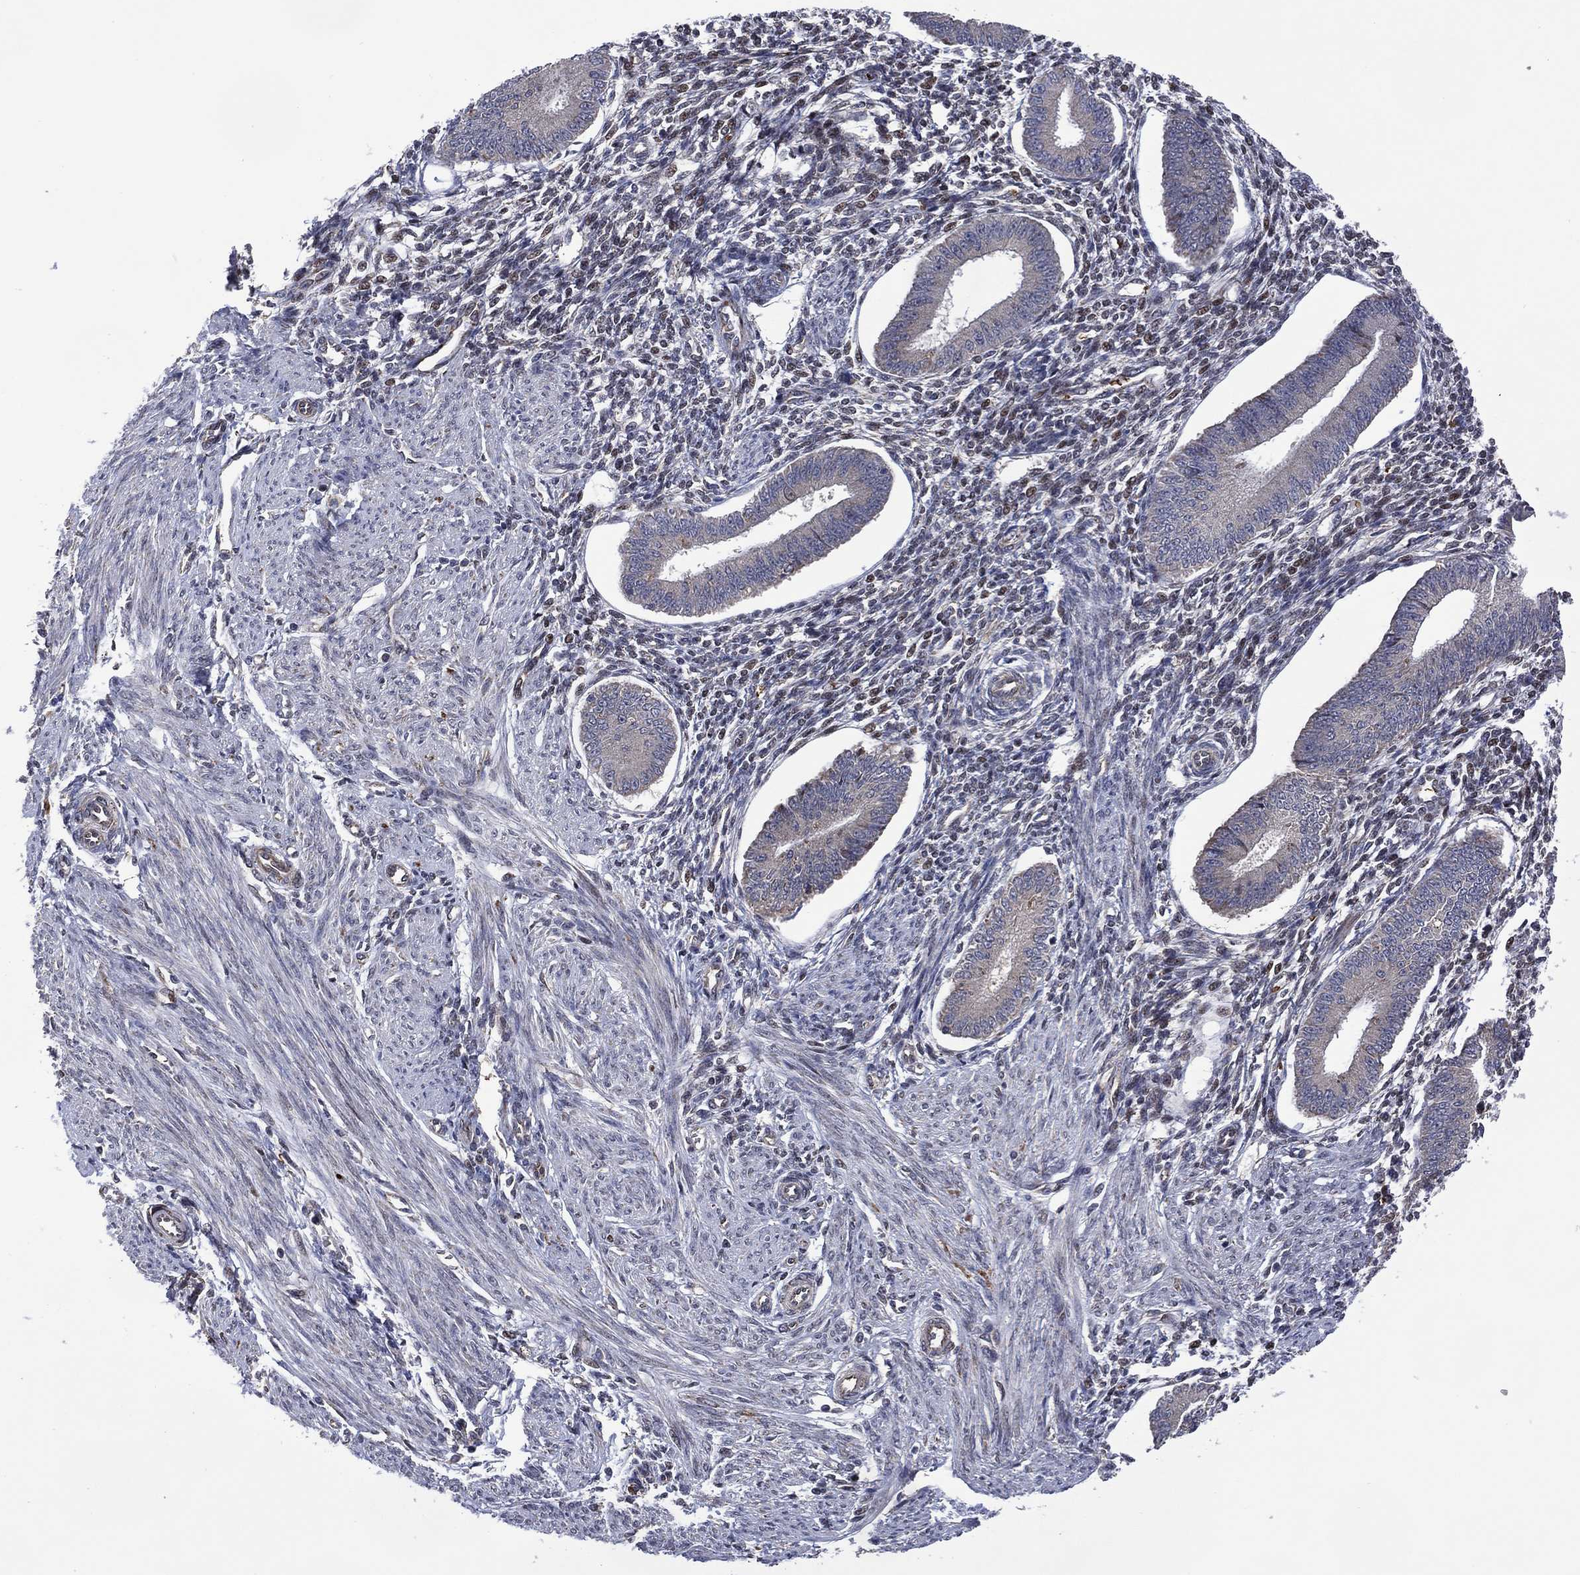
{"staining": {"intensity": "negative", "quantity": "none", "location": "none"}, "tissue": "endometrium", "cell_type": "Cells in endometrial stroma", "image_type": "normal", "snomed": [{"axis": "morphology", "description": "Normal tissue, NOS"}, {"axis": "topography", "description": "Endometrium"}], "caption": "Cells in endometrial stroma show no significant staining in unremarkable endometrium.", "gene": "HTD2", "patient": {"sex": "female", "age": 39}}